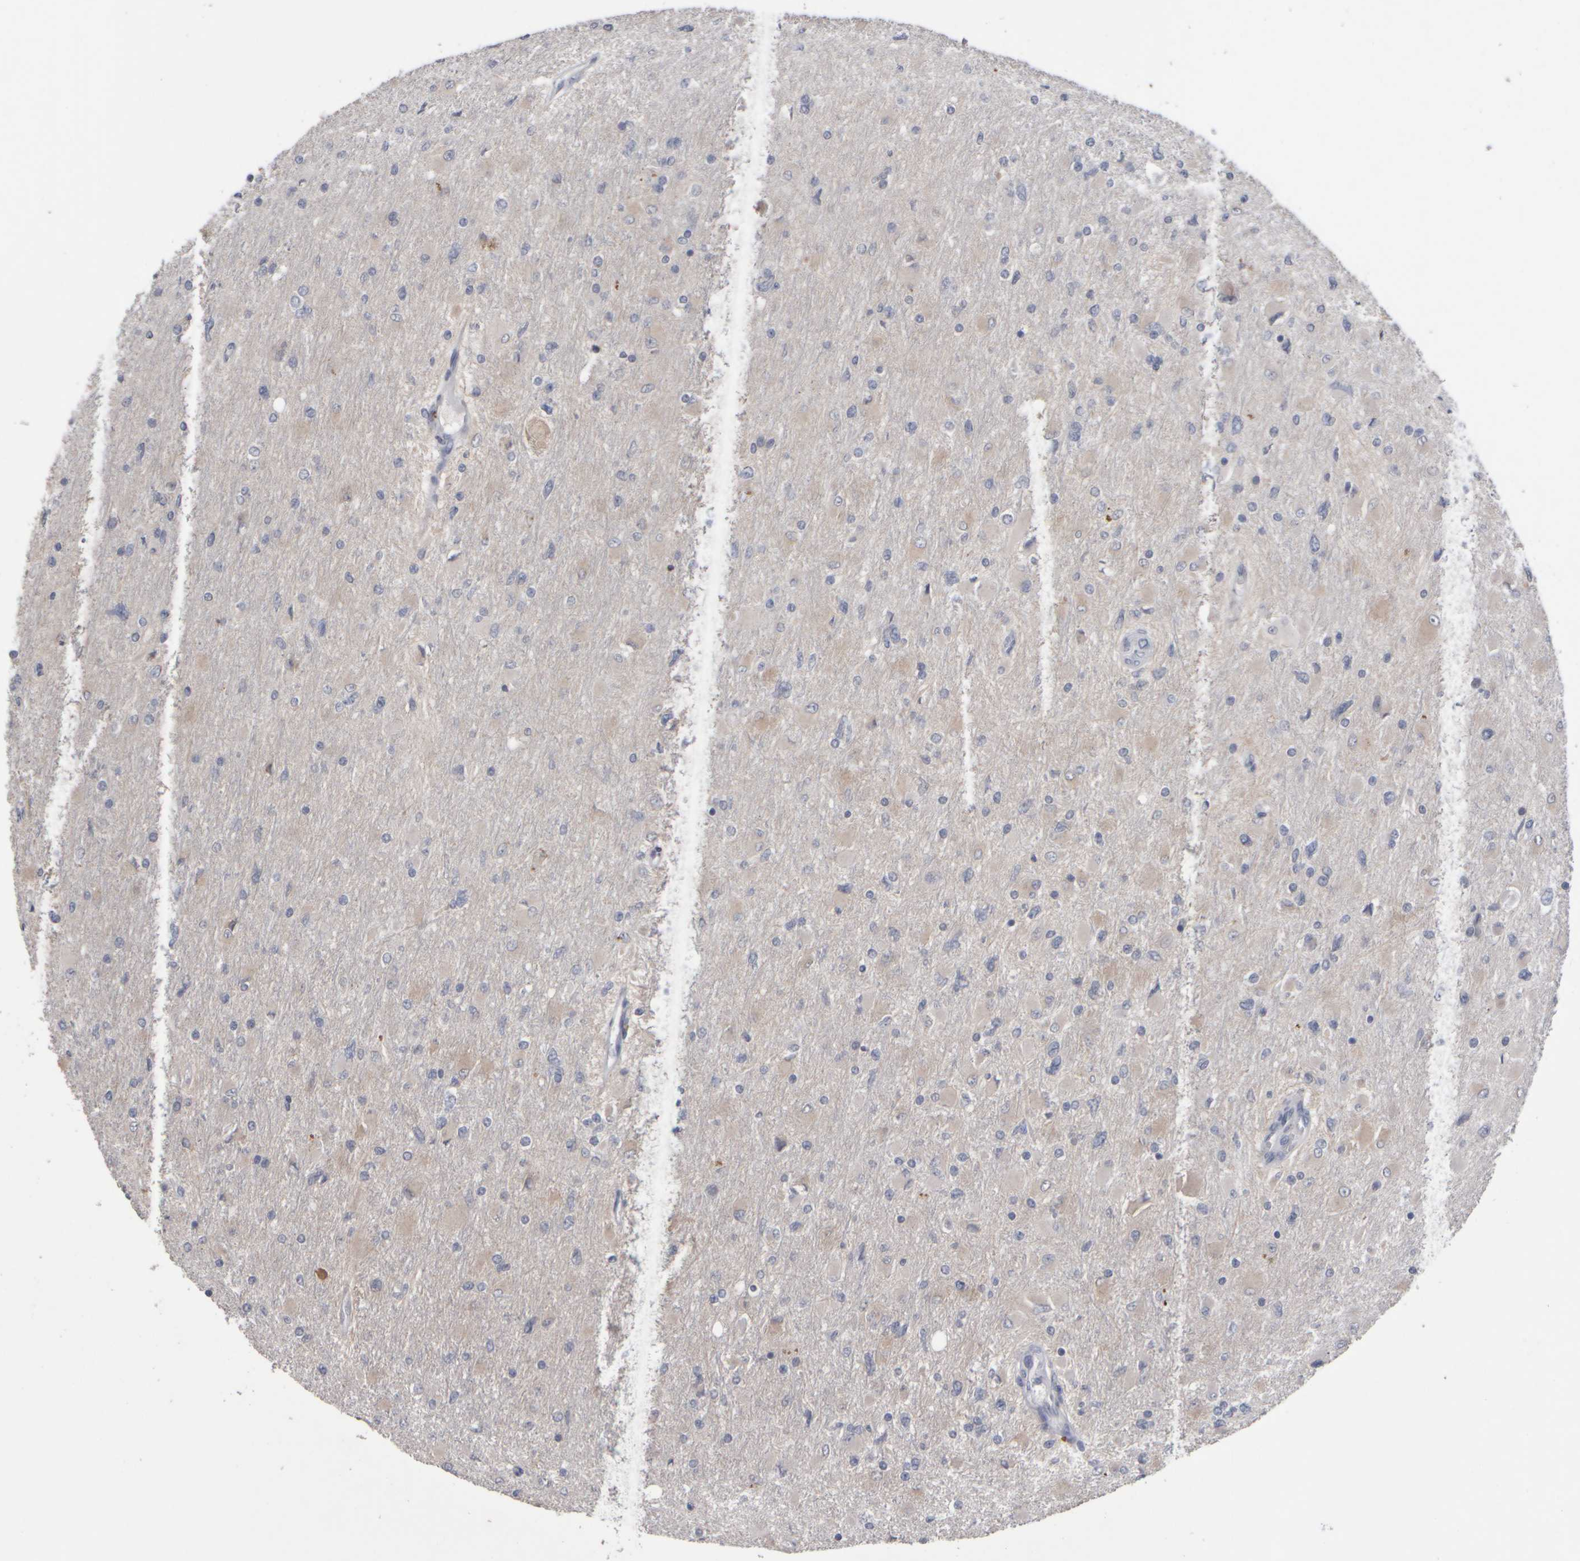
{"staining": {"intensity": "negative", "quantity": "none", "location": "none"}, "tissue": "glioma", "cell_type": "Tumor cells", "image_type": "cancer", "snomed": [{"axis": "morphology", "description": "Glioma, malignant, High grade"}, {"axis": "topography", "description": "Cerebral cortex"}], "caption": "Immunohistochemical staining of malignant high-grade glioma demonstrates no significant expression in tumor cells.", "gene": "EPHX2", "patient": {"sex": "female", "age": 36}}